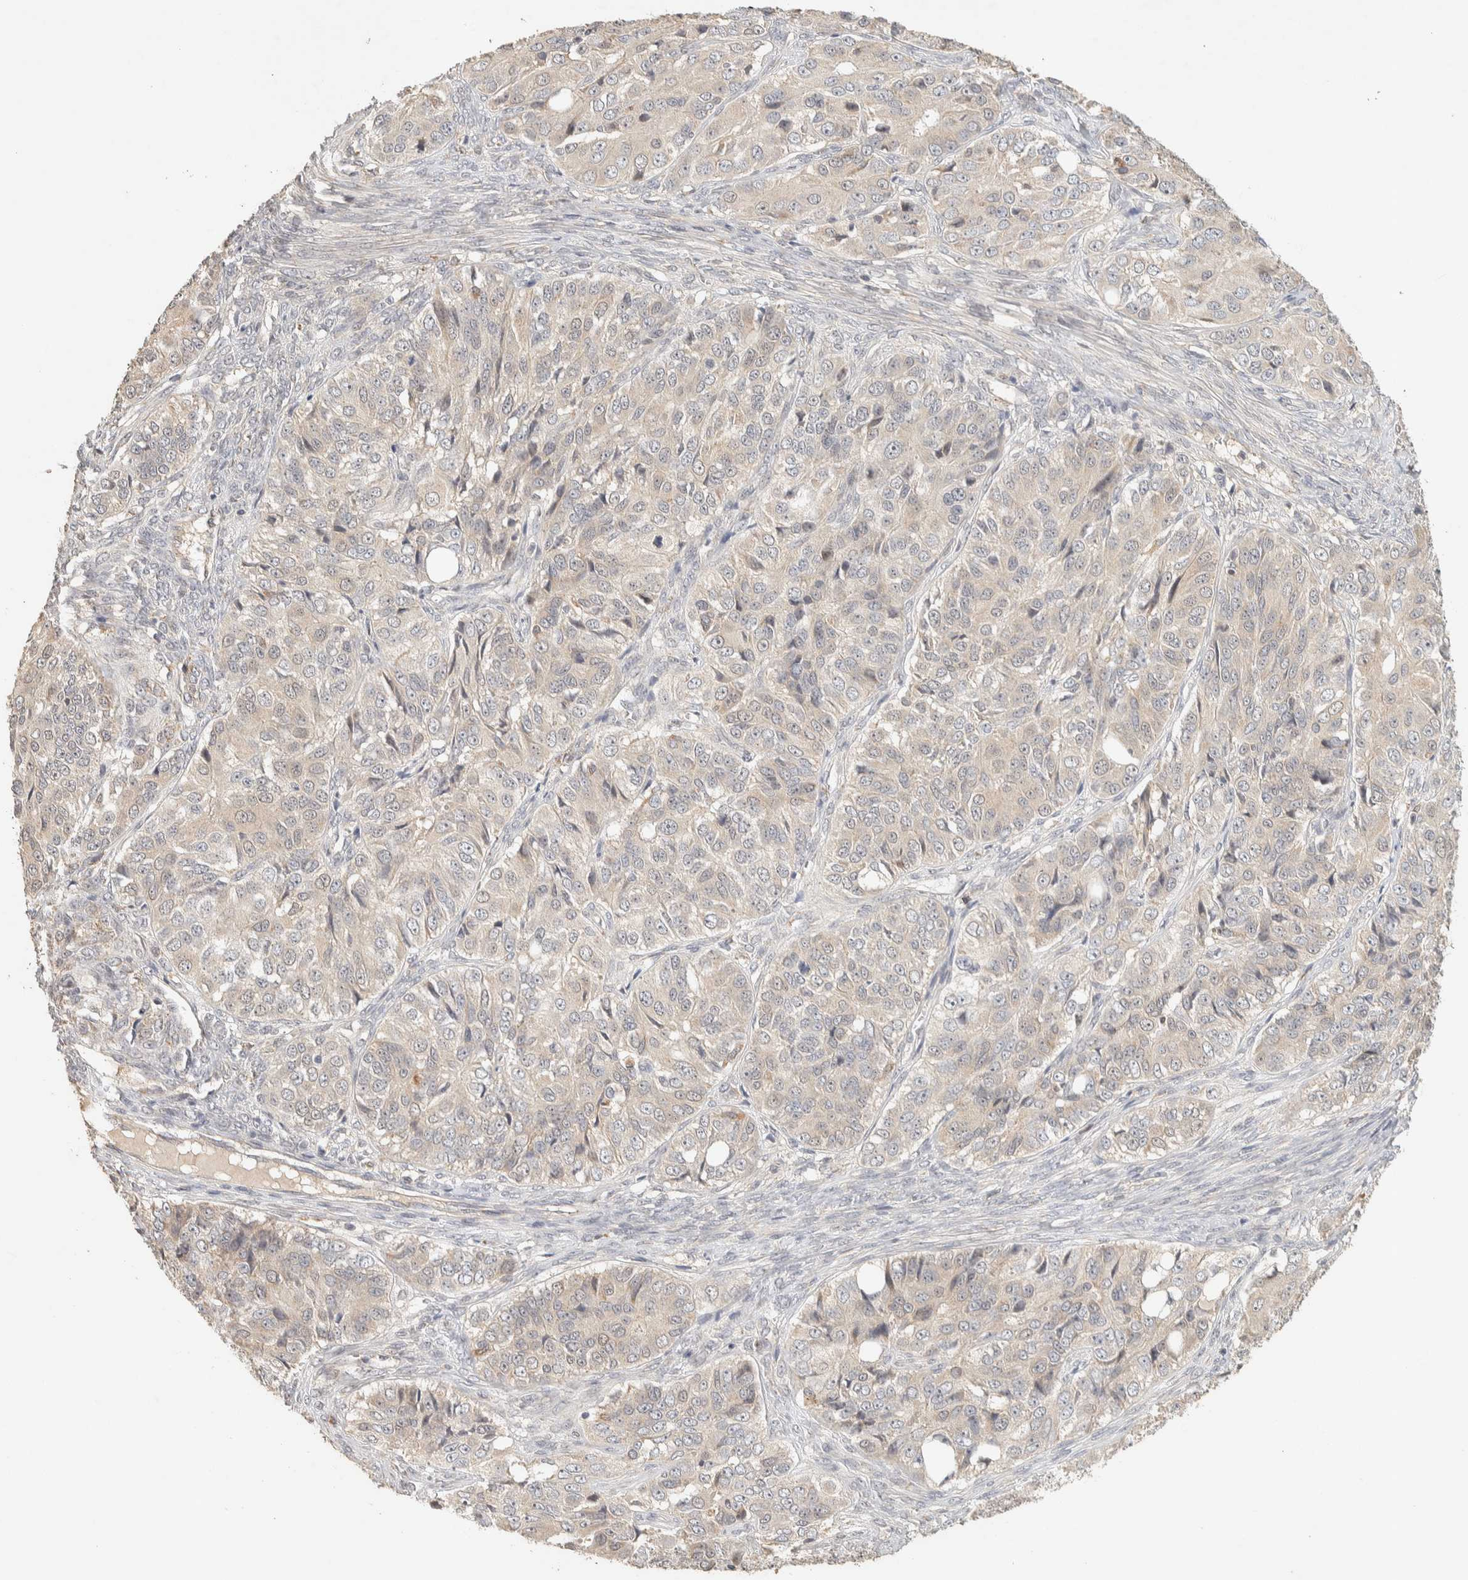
{"staining": {"intensity": "negative", "quantity": "none", "location": "none"}, "tissue": "ovarian cancer", "cell_type": "Tumor cells", "image_type": "cancer", "snomed": [{"axis": "morphology", "description": "Carcinoma, endometroid"}, {"axis": "topography", "description": "Ovary"}], "caption": "There is no significant expression in tumor cells of ovarian cancer. Nuclei are stained in blue.", "gene": "ITPA", "patient": {"sex": "female", "age": 51}}